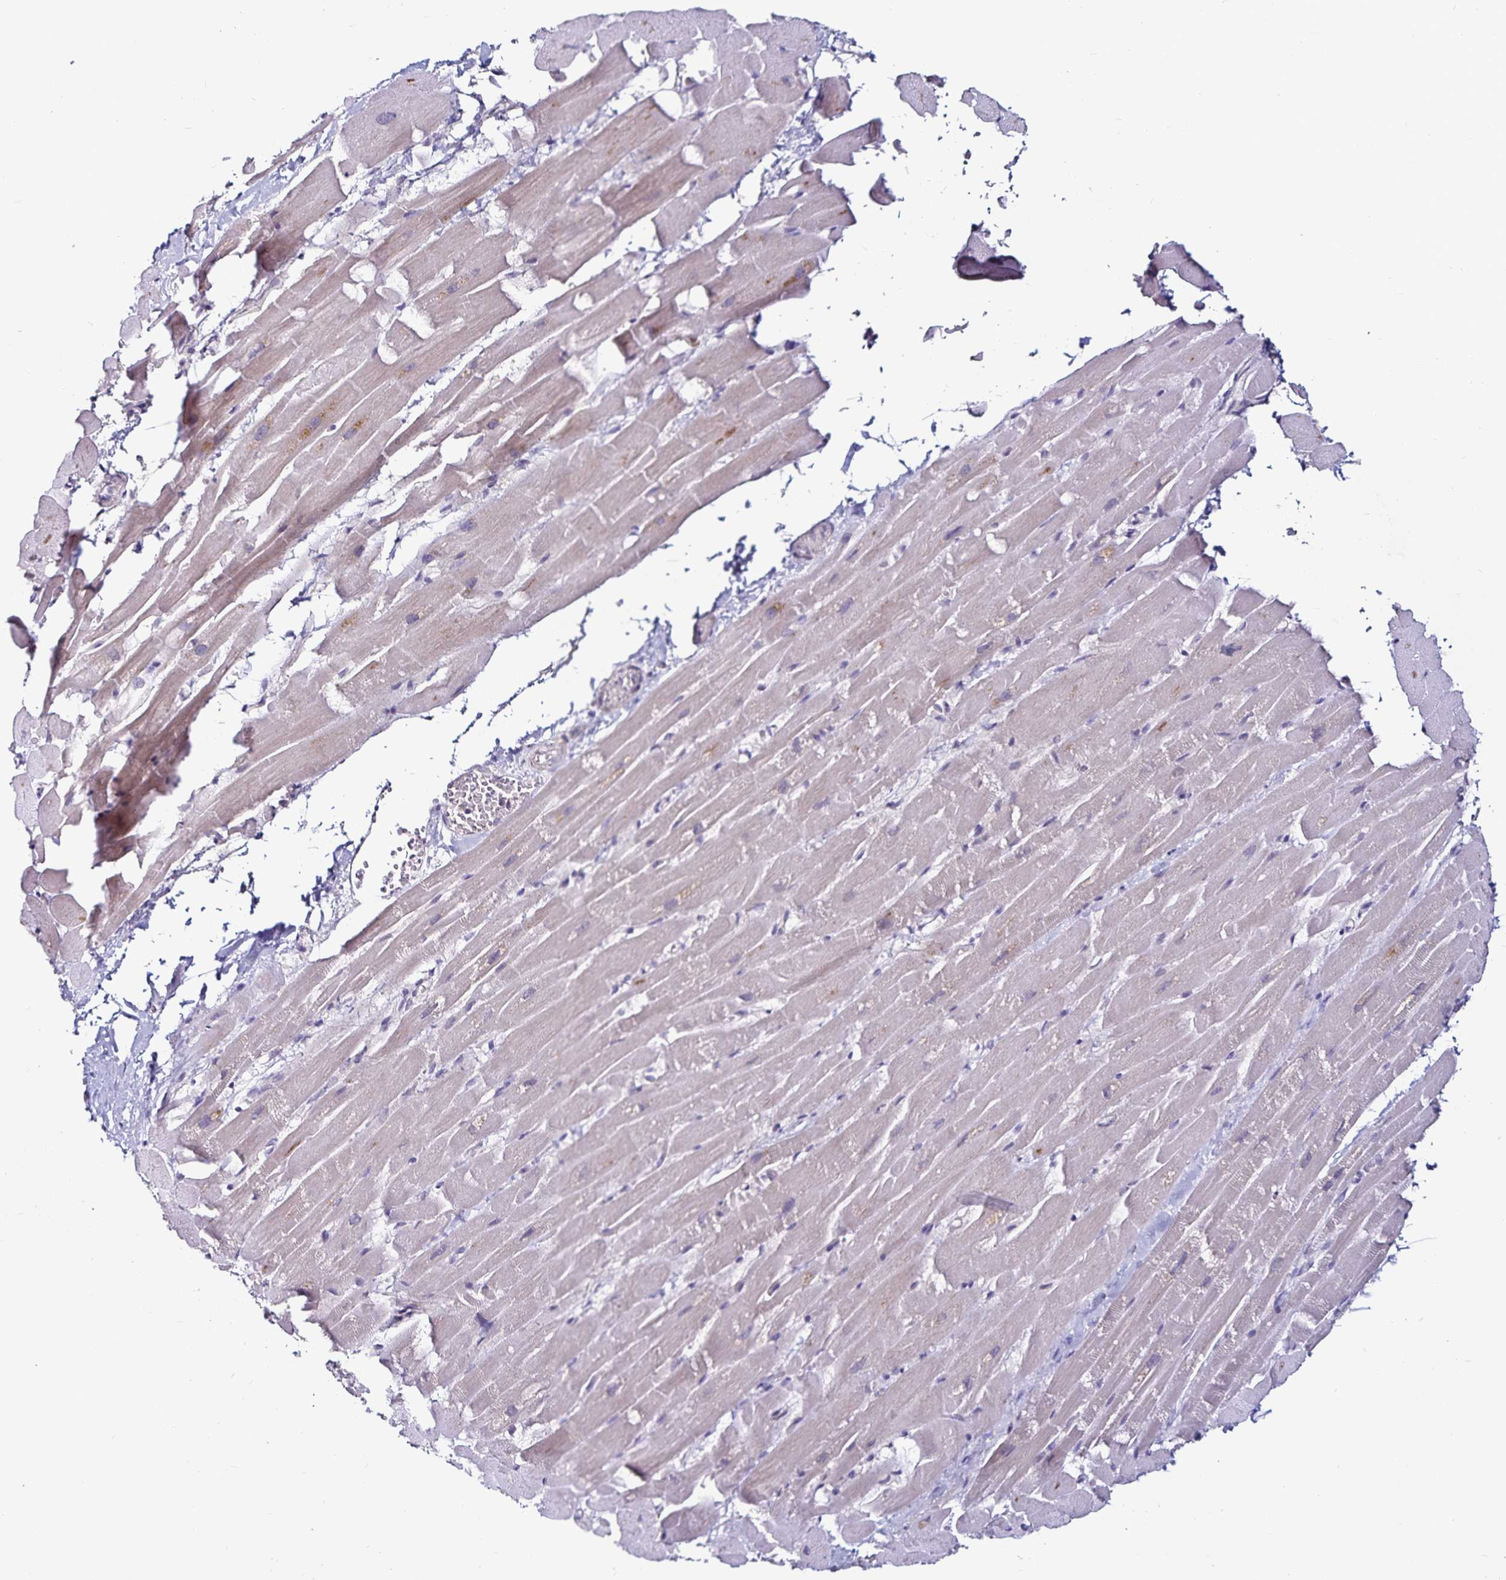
{"staining": {"intensity": "negative", "quantity": "none", "location": "none"}, "tissue": "heart muscle", "cell_type": "Cardiomyocytes", "image_type": "normal", "snomed": [{"axis": "morphology", "description": "Normal tissue, NOS"}, {"axis": "topography", "description": "Heart"}], "caption": "This is a photomicrograph of immunohistochemistry (IHC) staining of unremarkable heart muscle, which shows no positivity in cardiomyocytes.", "gene": "ACSL5", "patient": {"sex": "male", "age": 37}}